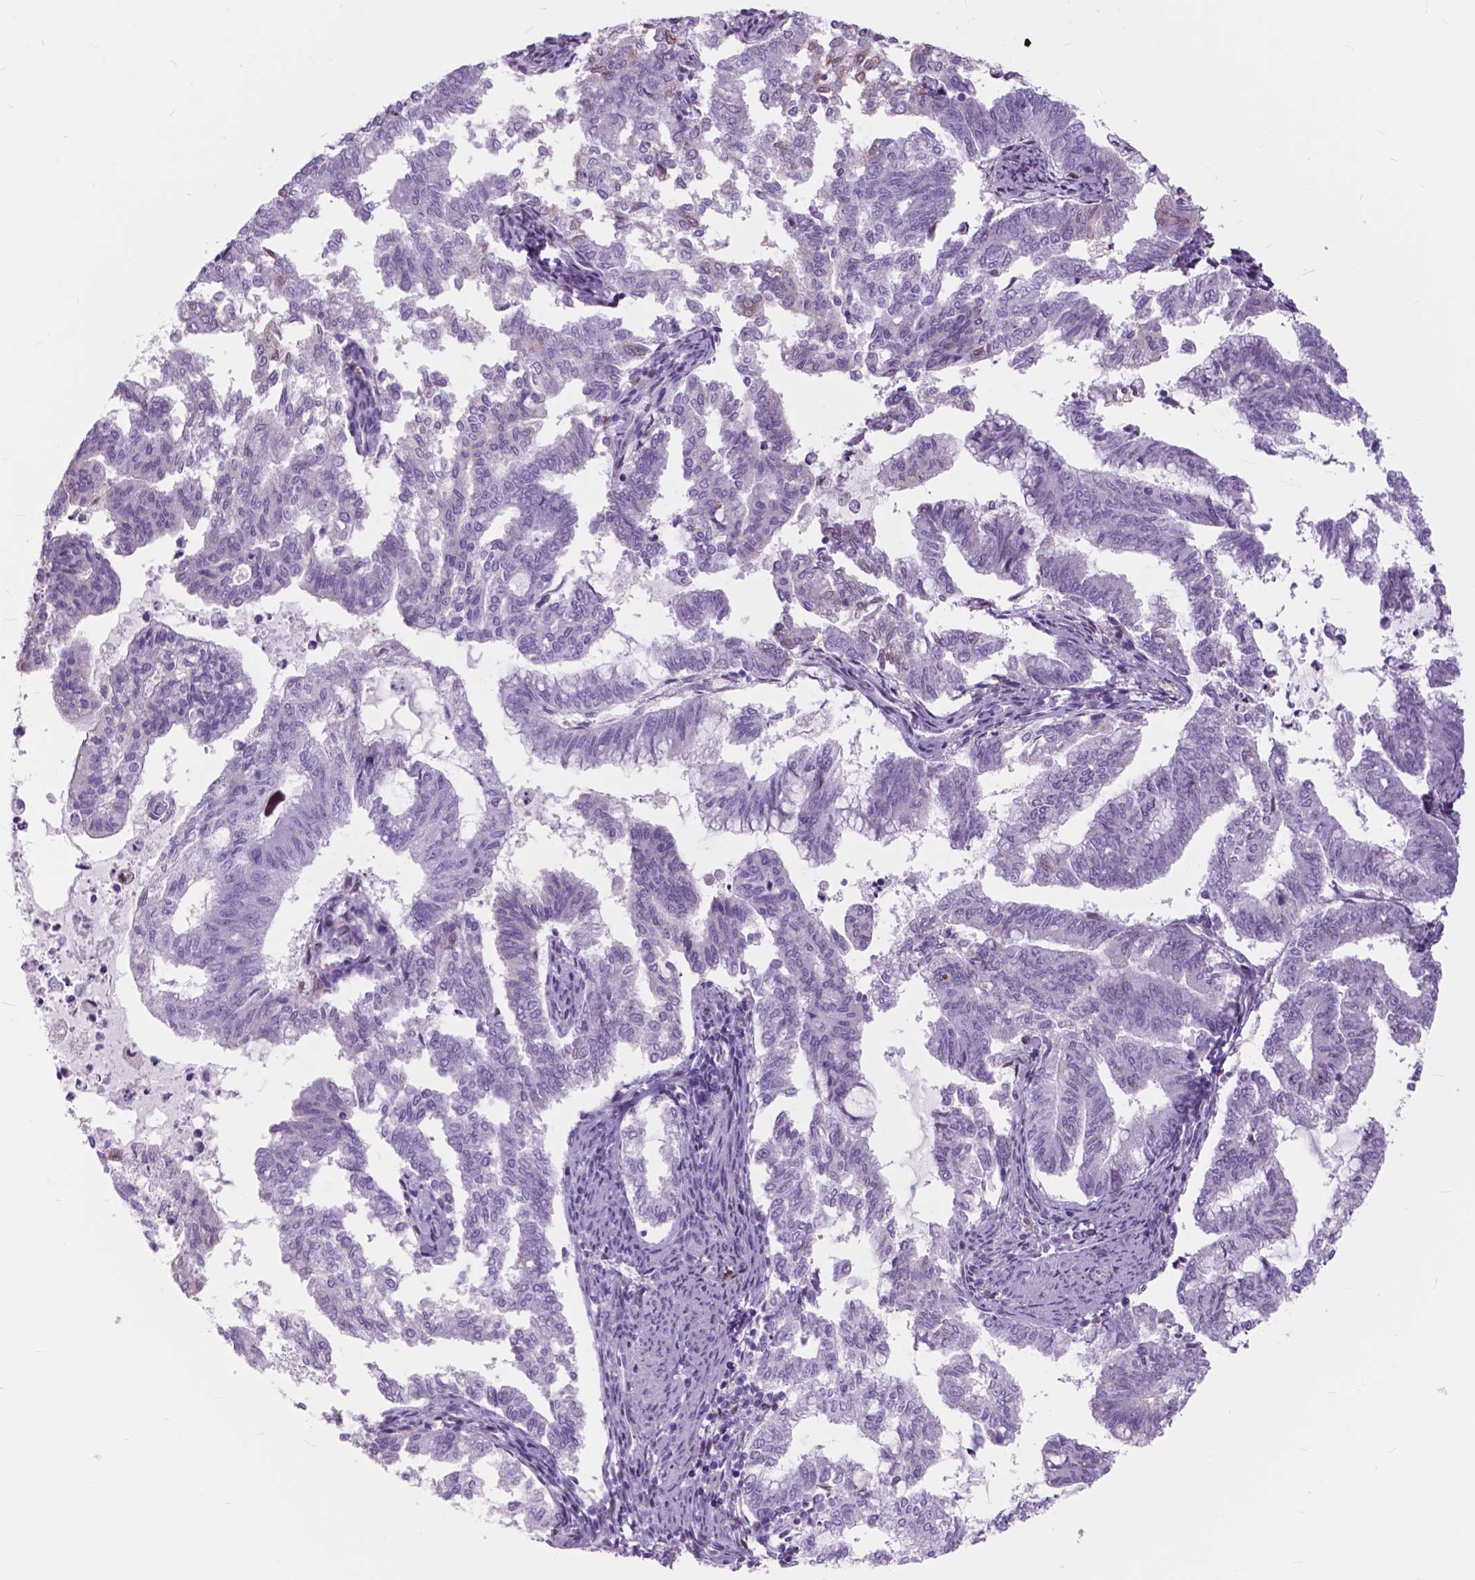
{"staining": {"intensity": "negative", "quantity": "none", "location": "none"}, "tissue": "endometrial cancer", "cell_type": "Tumor cells", "image_type": "cancer", "snomed": [{"axis": "morphology", "description": "Adenocarcinoma, NOS"}, {"axis": "topography", "description": "Endometrium"}], "caption": "The histopathology image exhibits no significant staining in tumor cells of endometrial adenocarcinoma.", "gene": "FXYD2", "patient": {"sex": "female", "age": 79}}